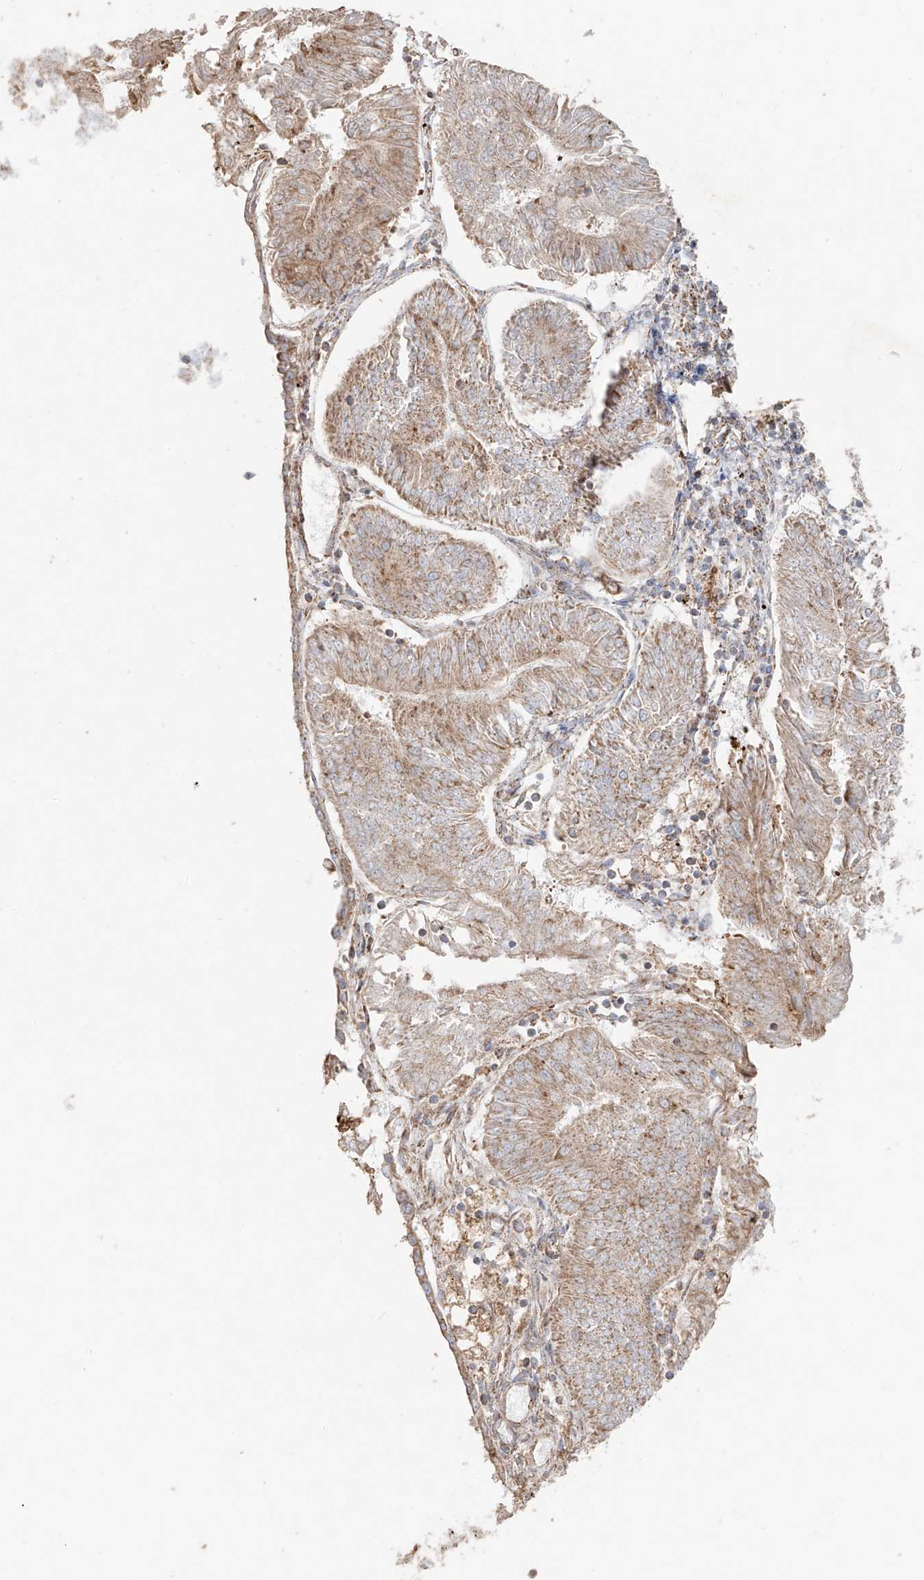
{"staining": {"intensity": "weak", "quantity": ">75%", "location": "cytoplasmic/membranous"}, "tissue": "endometrial cancer", "cell_type": "Tumor cells", "image_type": "cancer", "snomed": [{"axis": "morphology", "description": "Adenocarcinoma, NOS"}, {"axis": "topography", "description": "Endometrium"}], "caption": "Endometrial adenocarcinoma stained for a protein demonstrates weak cytoplasmic/membranous positivity in tumor cells.", "gene": "COLGALT2", "patient": {"sex": "female", "age": 58}}